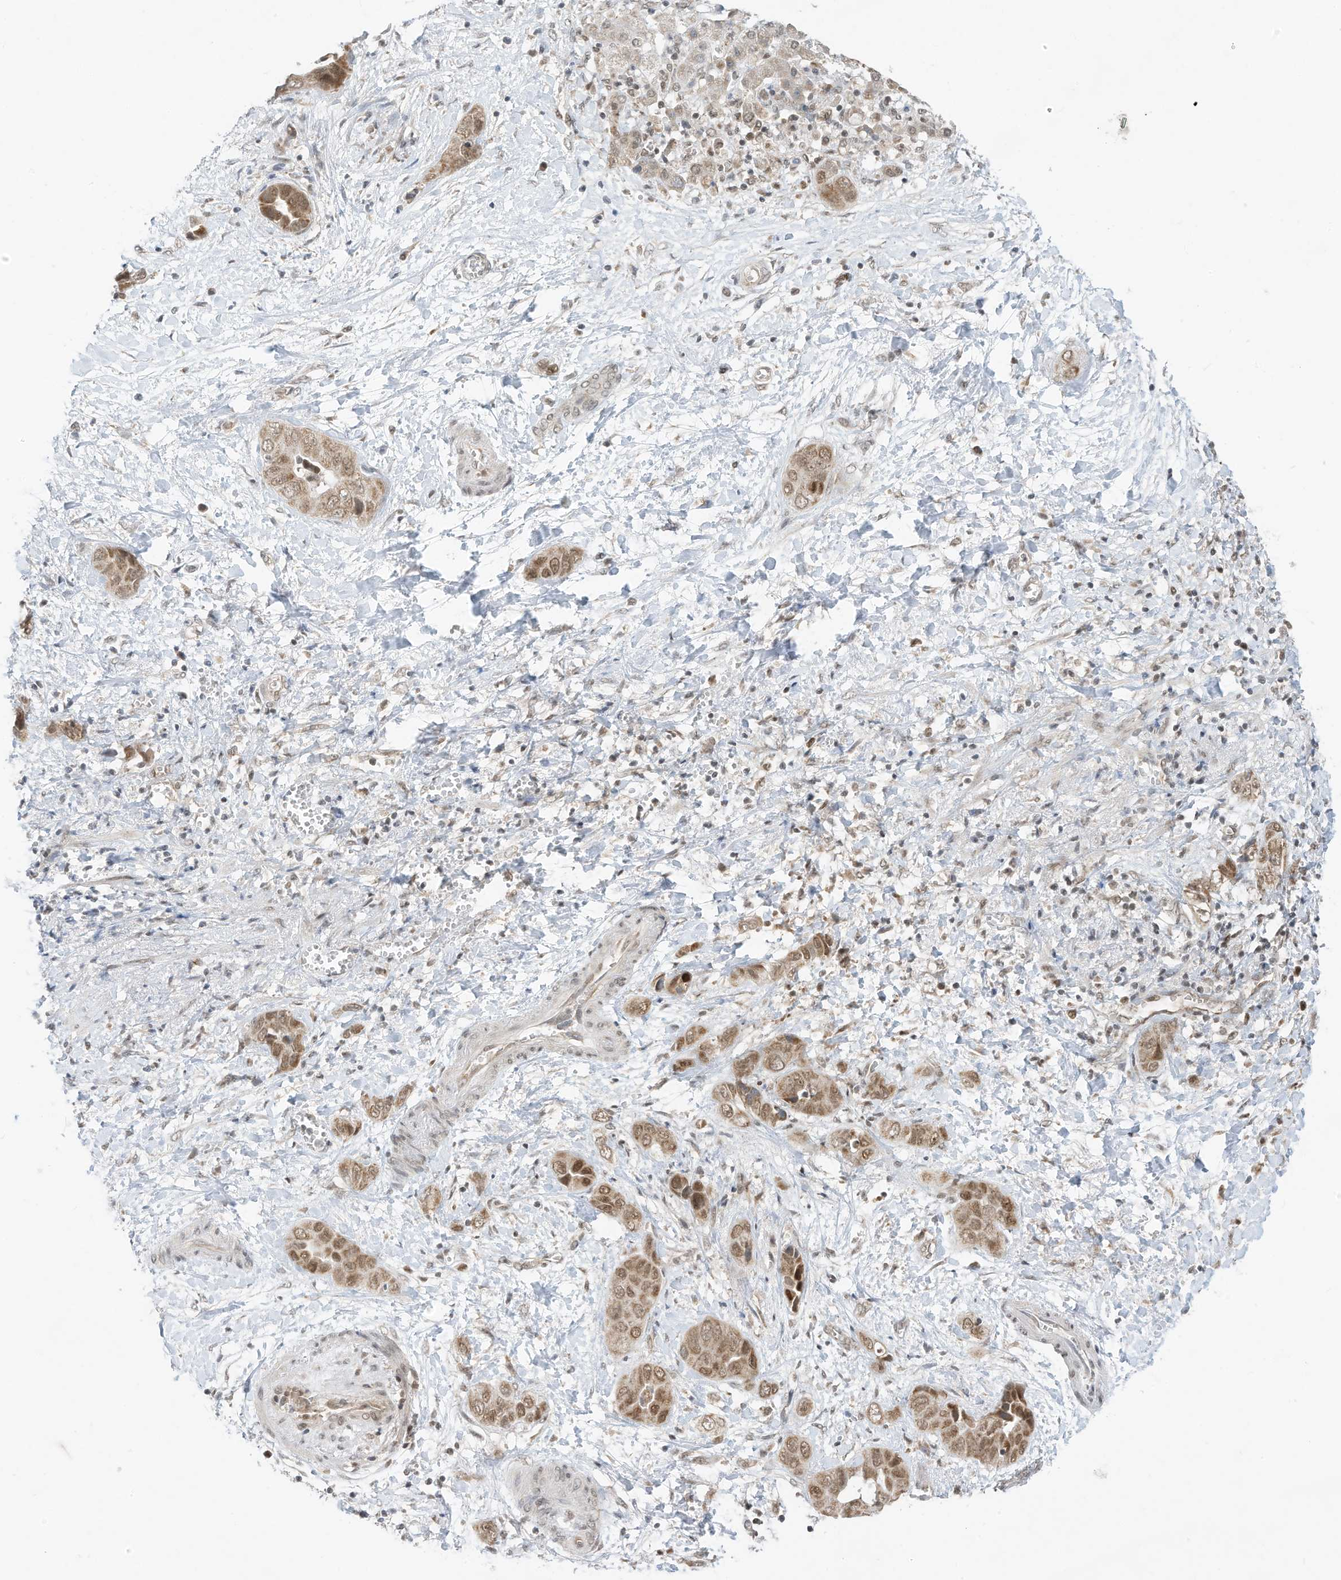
{"staining": {"intensity": "moderate", "quantity": ">75%", "location": "nuclear"}, "tissue": "liver cancer", "cell_type": "Tumor cells", "image_type": "cancer", "snomed": [{"axis": "morphology", "description": "Cholangiocarcinoma"}, {"axis": "topography", "description": "Liver"}], "caption": "Immunohistochemistry (IHC) of liver cholangiocarcinoma reveals medium levels of moderate nuclear positivity in about >75% of tumor cells.", "gene": "AURKAIP1", "patient": {"sex": "female", "age": 52}}